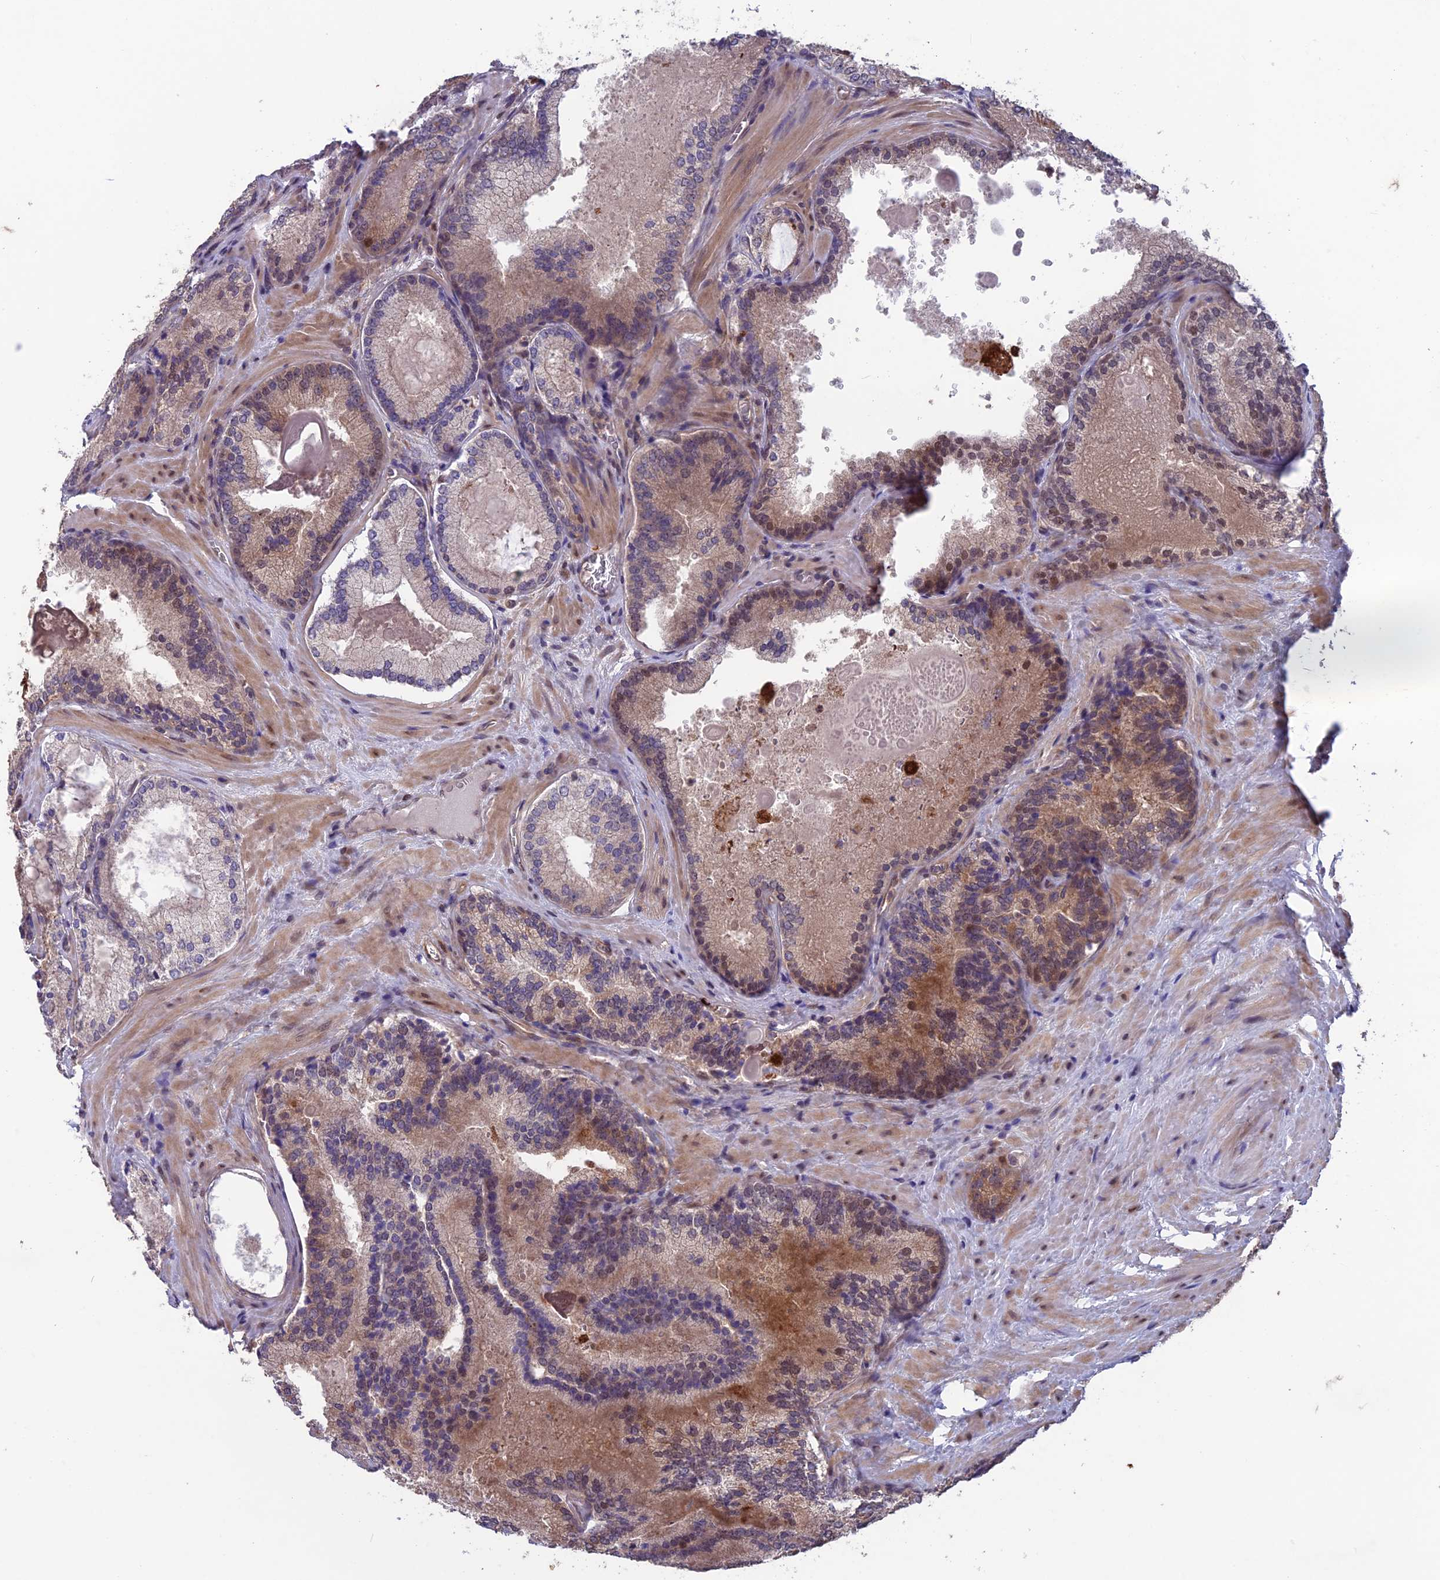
{"staining": {"intensity": "weak", "quantity": "<25%", "location": "nuclear"}, "tissue": "prostate cancer", "cell_type": "Tumor cells", "image_type": "cancer", "snomed": [{"axis": "morphology", "description": "Adenocarcinoma, Low grade"}, {"axis": "topography", "description": "Prostate"}], "caption": "This is a image of immunohistochemistry (IHC) staining of low-grade adenocarcinoma (prostate), which shows no positivity in tumor cells. Nuclei are stained in blue.", "gene": "MAST2", "patient": {"sex": "male", "age": 74}}